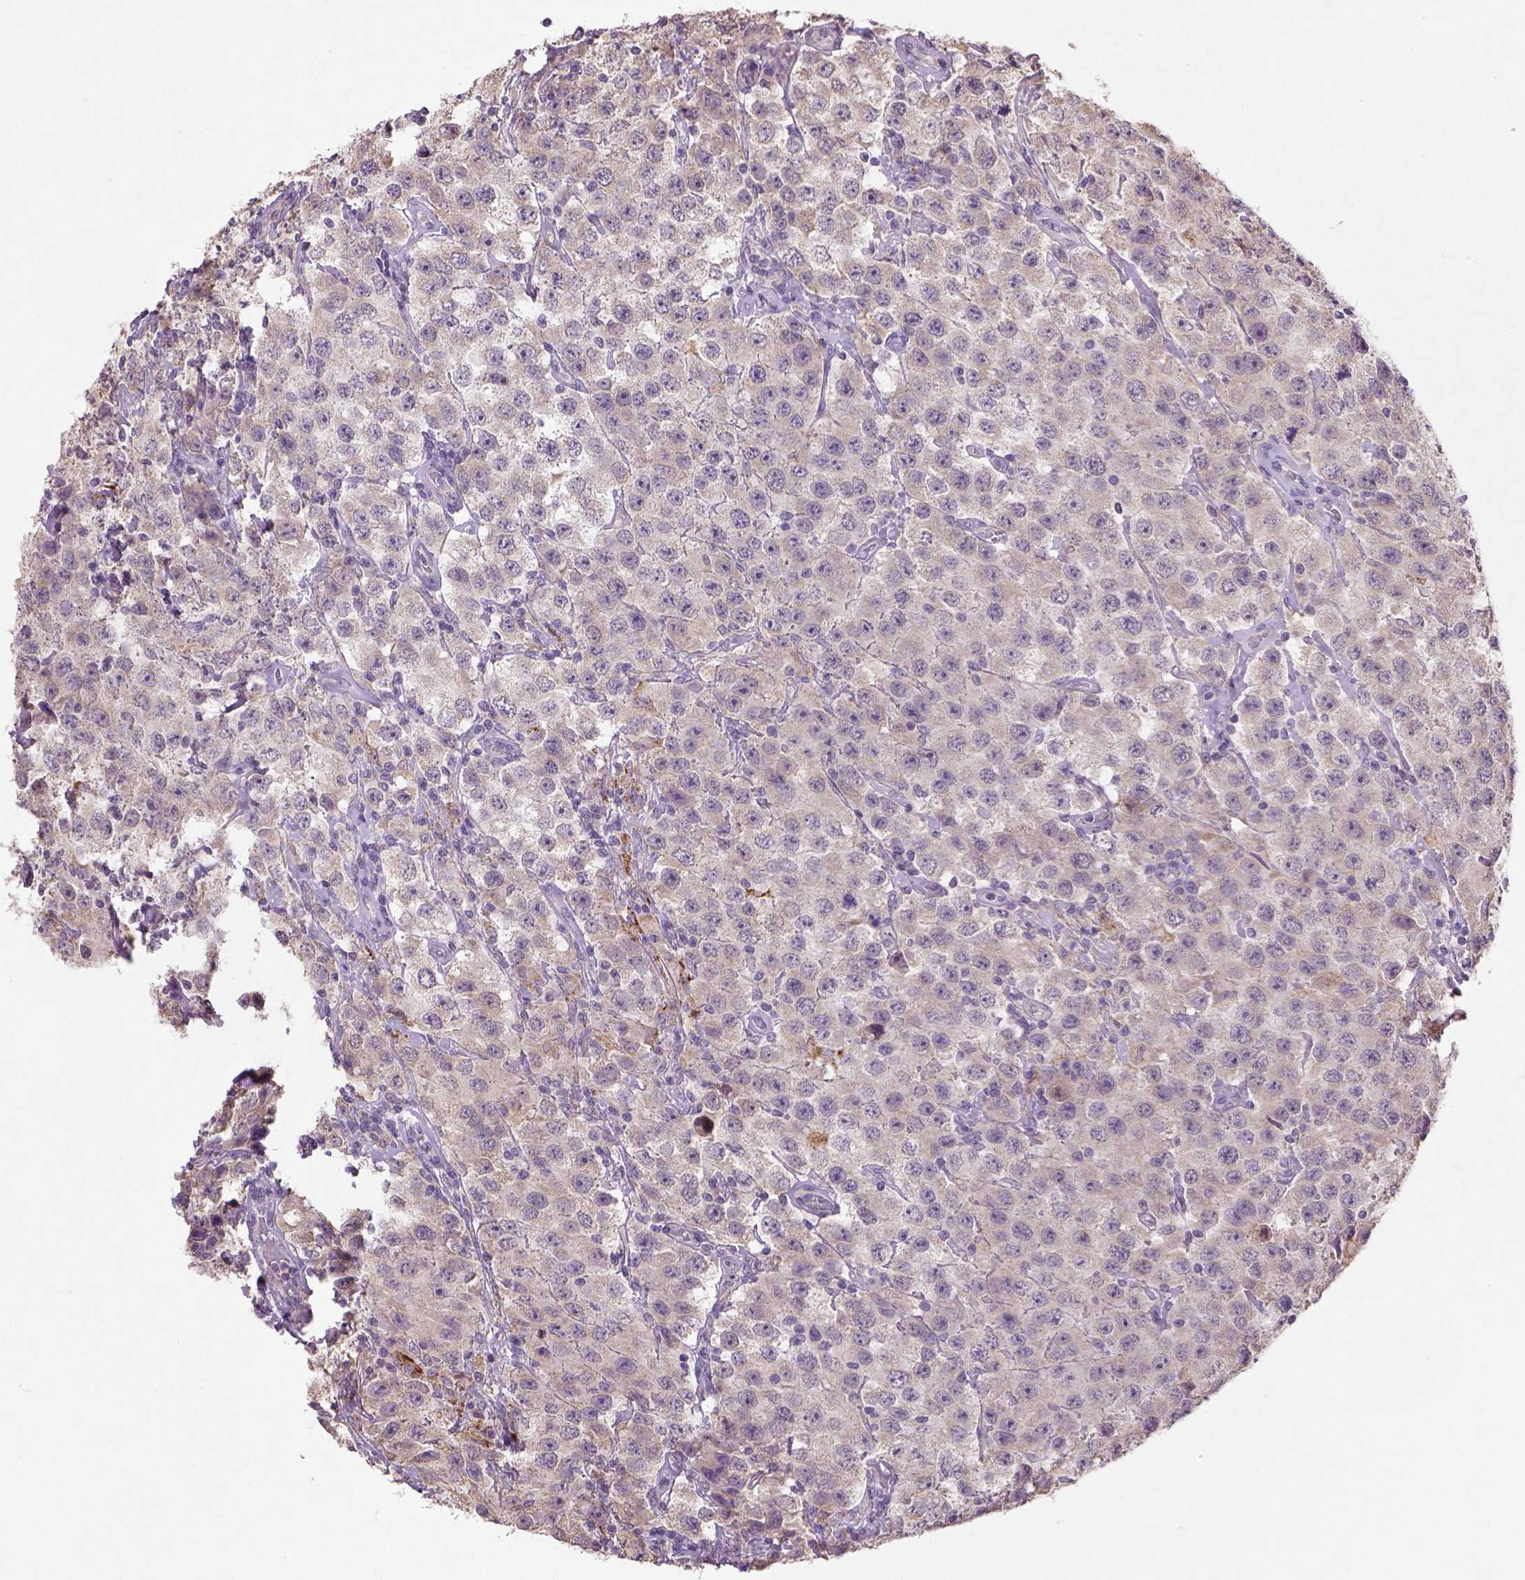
{"staining": {"intensity": "weak", "quantity": "<25%", "location": "cytoplasmic/membranous"}, "tissue": "testis cancer", "cell_type": "Tumor cells", "image_type": "cancer", "snomed": [{"axis": "morphology", "description": "Seminoma, NOS"}, {"axis": "topography", "description": "Testis"}], "caption": "This is a histopathology image of immunohistochemistry (IHC) staining of testis cancer, which shows no positivity in tumor cells.", "gene": "NUDT10", "patient": {"sex": "male", "age": 52}}